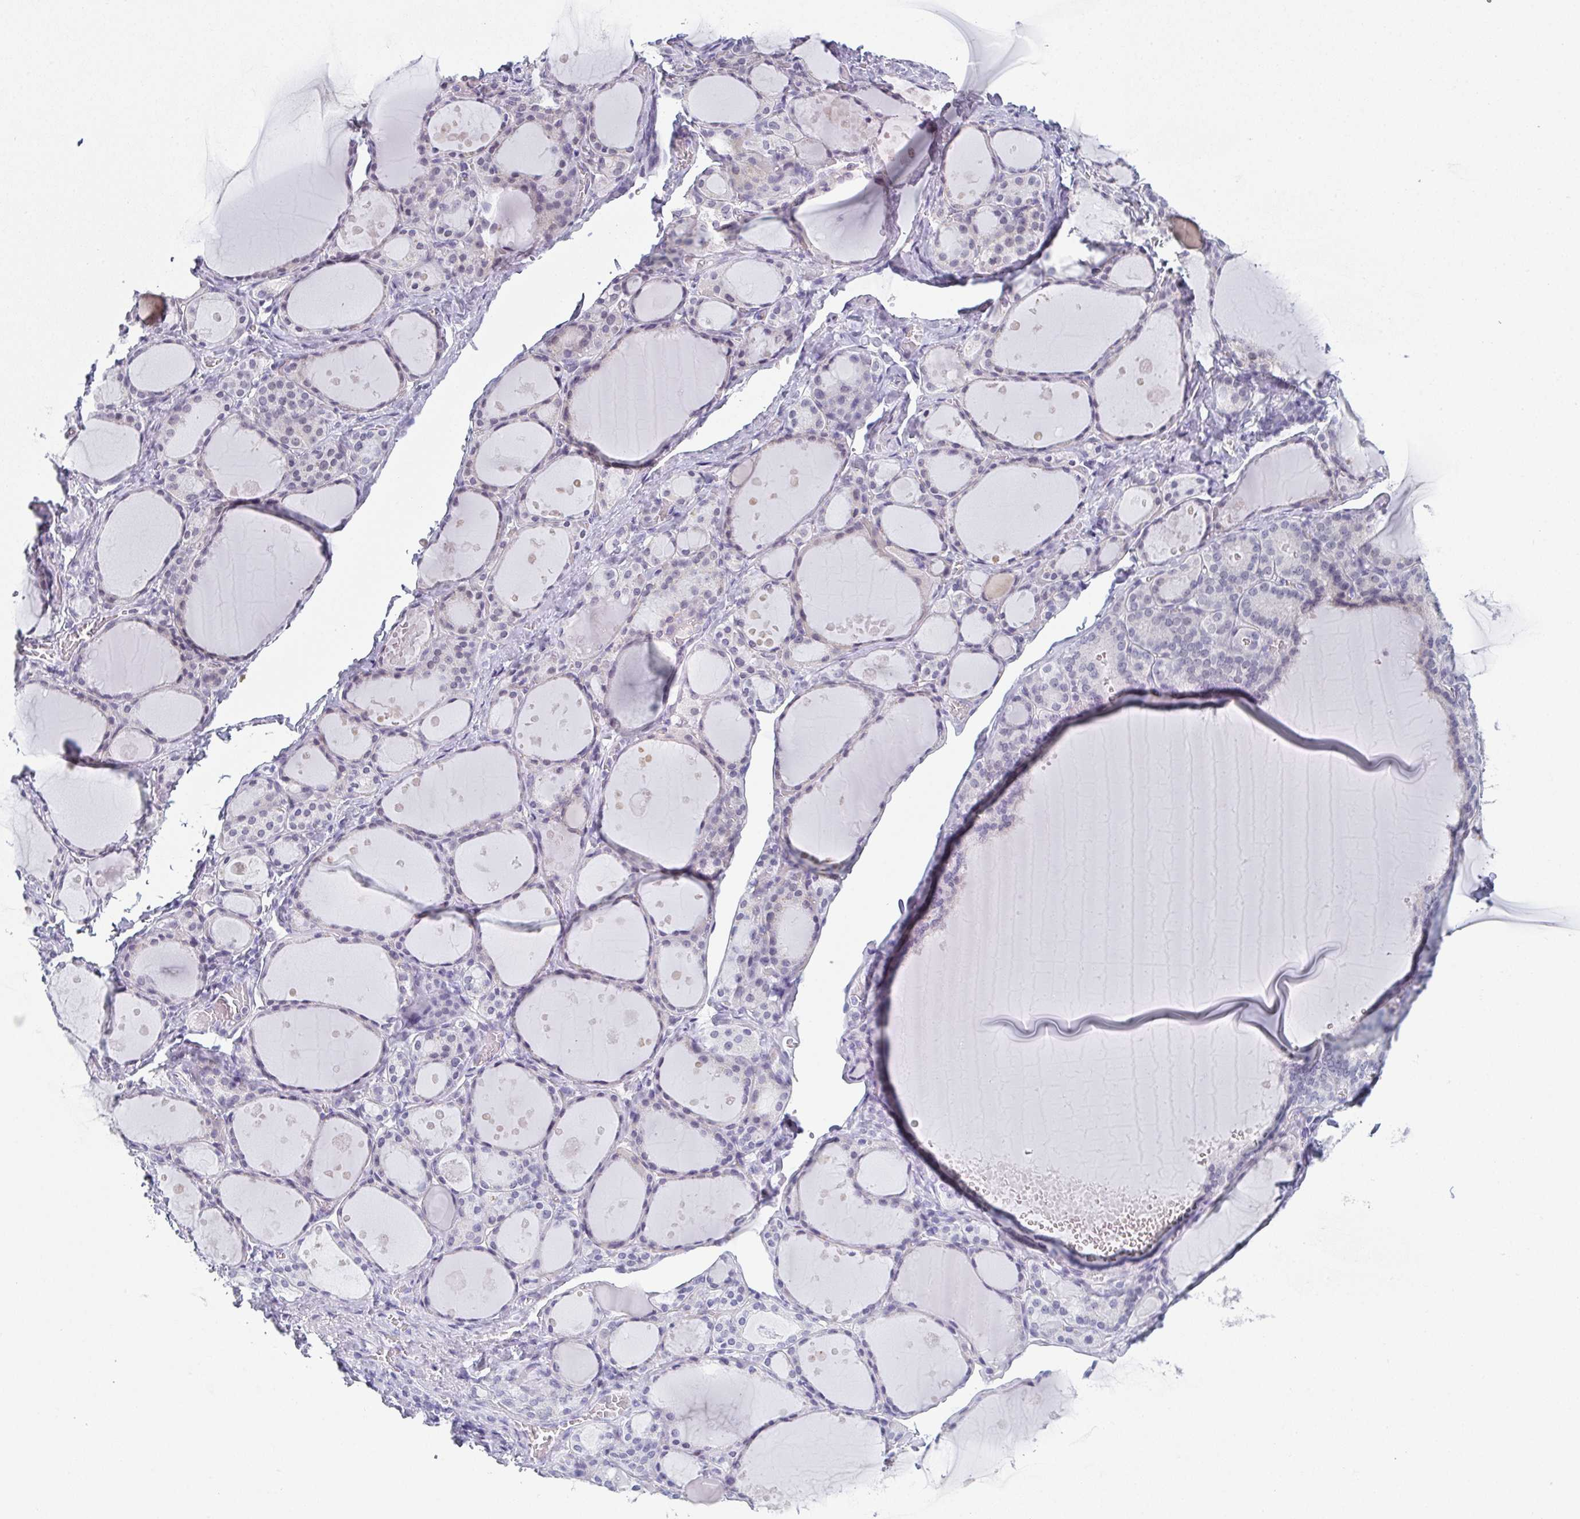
{"staining": {"intensity": "negative", "quantity": "none", "location": "none"}, "tissue": "thyroid gland", "cell_type": "Glandular cells", "image_type": "normal", "snomed": [{"axis": "morphology", "description": "Normal tissue, NOS"}, {"axis": "topography", "description": "Thyroid gland"}], "caption": "Immunohistochemistry (IHC) image of normal thyroid gland: human thyroid gland stained with DAB reveals no significant protein expression in glandular cells.", "gene": "PYCR3", "patient": {"sex": "male", "age": 68}}